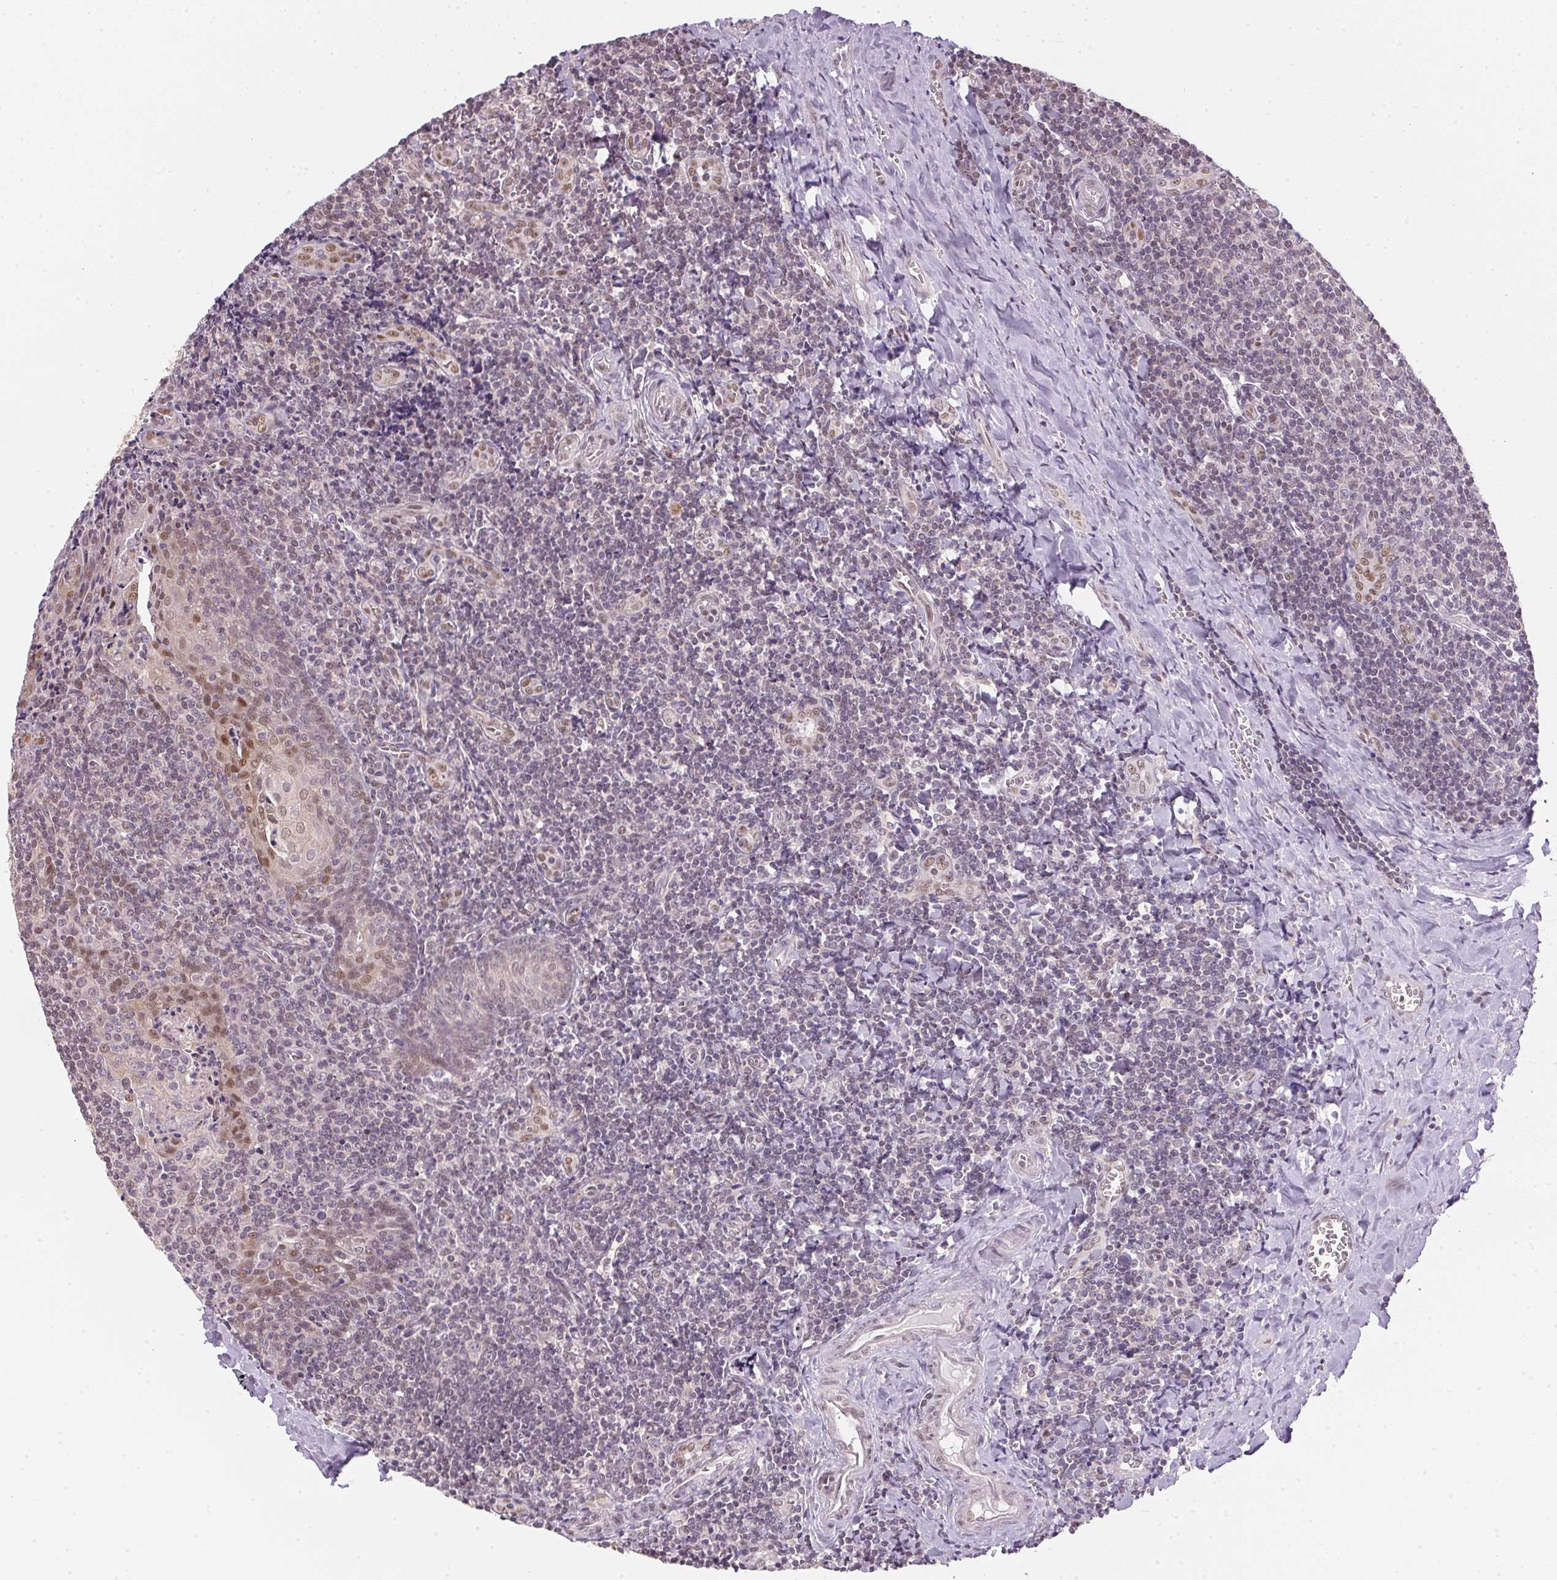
{"staining": {"intensity": "weak", "quantity": "<25%", "location": "cytoplasmic/membranous"}, "tissue": "tonsil", "cell_type": "Germinal center cells", "image_type": "normal", "snomed": [{"axis": "morphology", "description": "Normal tissue, NOS"}, {"axis": "morphology", "description": "Inflammation, NOS"}, {"axis": "topography", "description": "Tonsil"}], "caption": "The IHC image has no significant staining in germinal center cells of tonsil. (Immunohistochemistry, brightfield microscopy, high magnification).", "gene": "SC5D", "patient": {"sex": "female", "age": 31}}